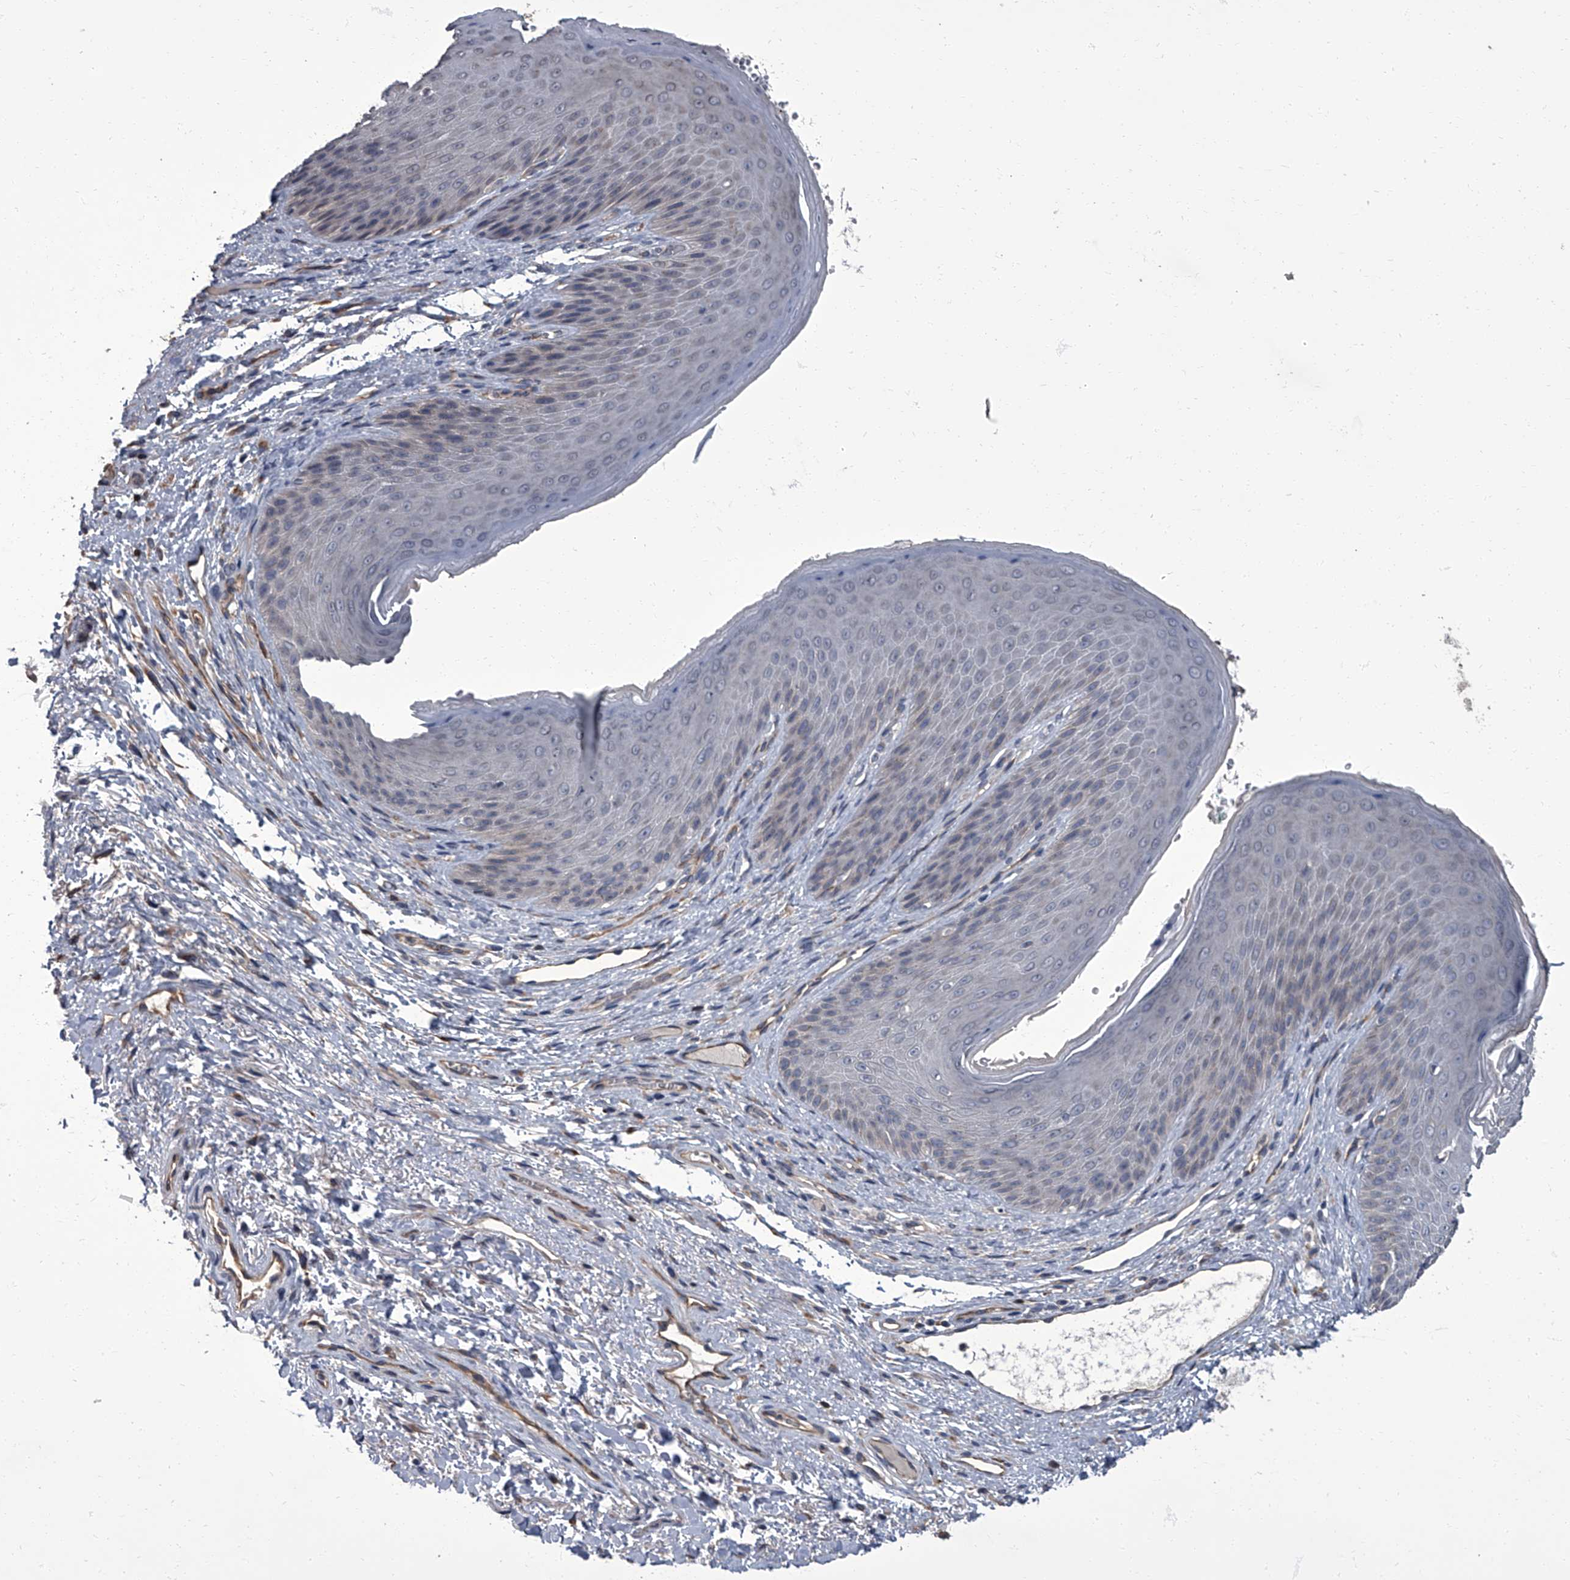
{"staining": {"intensity": "negative", "quantity": "none", "location": "none"}, "tissue": "skin", "cell_type": "Epidermal cells", "image_type": "normal", "snomed": [{"axis": "morphology", "description": "Normal tissue, NOS"}, {"axis": "topography", "description": "Anal"}], "caption": "The immunohistochemistry (IHC) image has no significant positivity in epidermal cells of skin.", "gene": "SIRT4", "patient": {"sex": "male", "age": 74}}